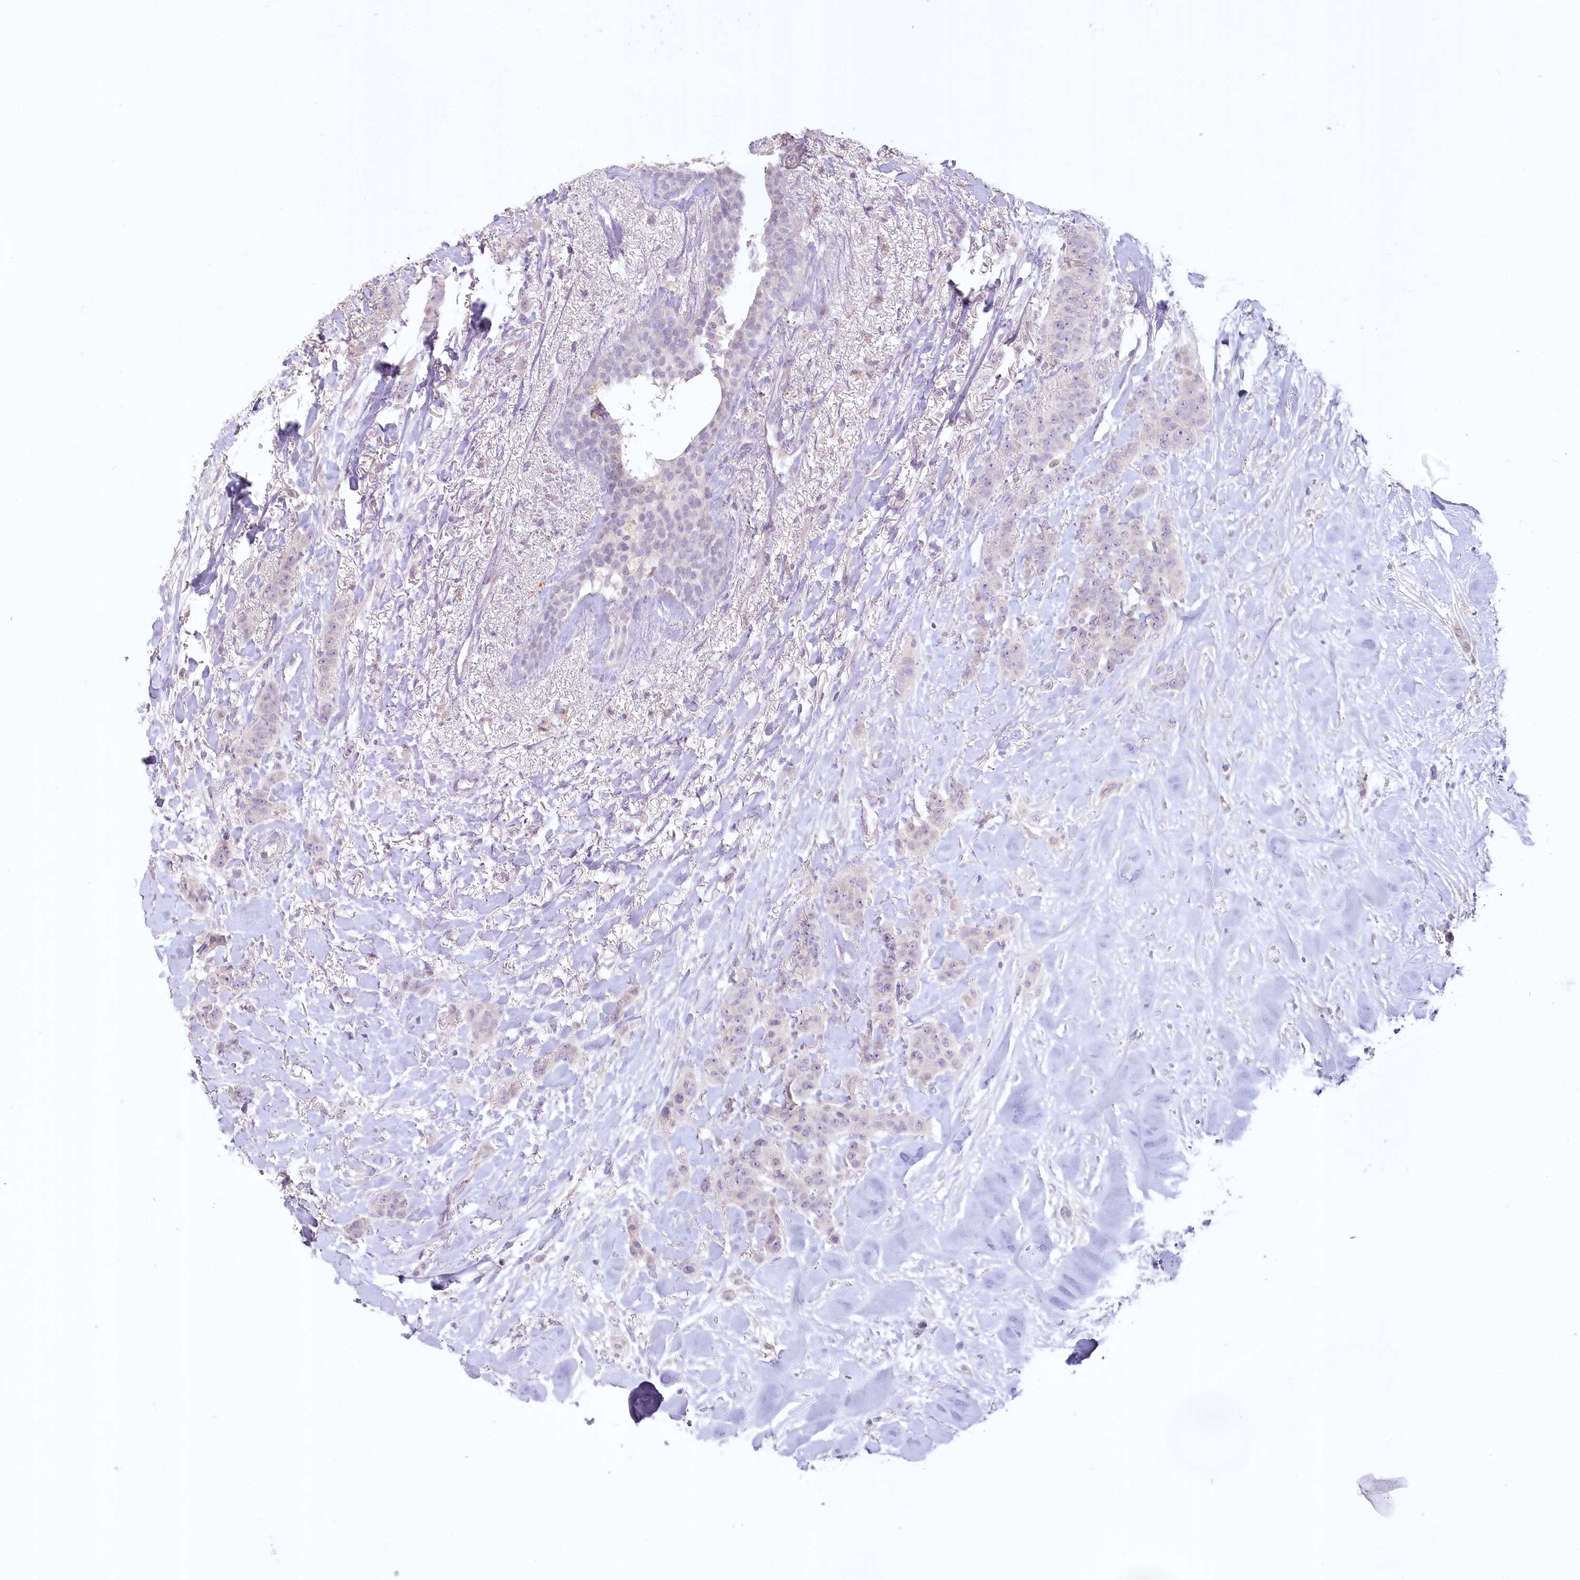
{"staining": {"intensity": "negative", "quantity": "none", "location": "none"}, "tissue": "breast cancer", "cell_type": "Tumor cells", "image_type": "cancer", "snomed": [{"axis": "morphology", "description": "Duct carcinoma"}, {"axis": "topography", "description": "Breast"}], "caption": "Protein analysis of breast cancer (invasive ductal carcinoma) demonstrates no significant staining in tumor cells. (Stains: DAB (3,3'-diaminobenzidine) immunohistochemistry (IHC) with hematoxylin counter stain, Microscopy: brightfield microscopy at high magnification).", "gene": "USP11", "patient": {"sex": "female", "age": 40}}